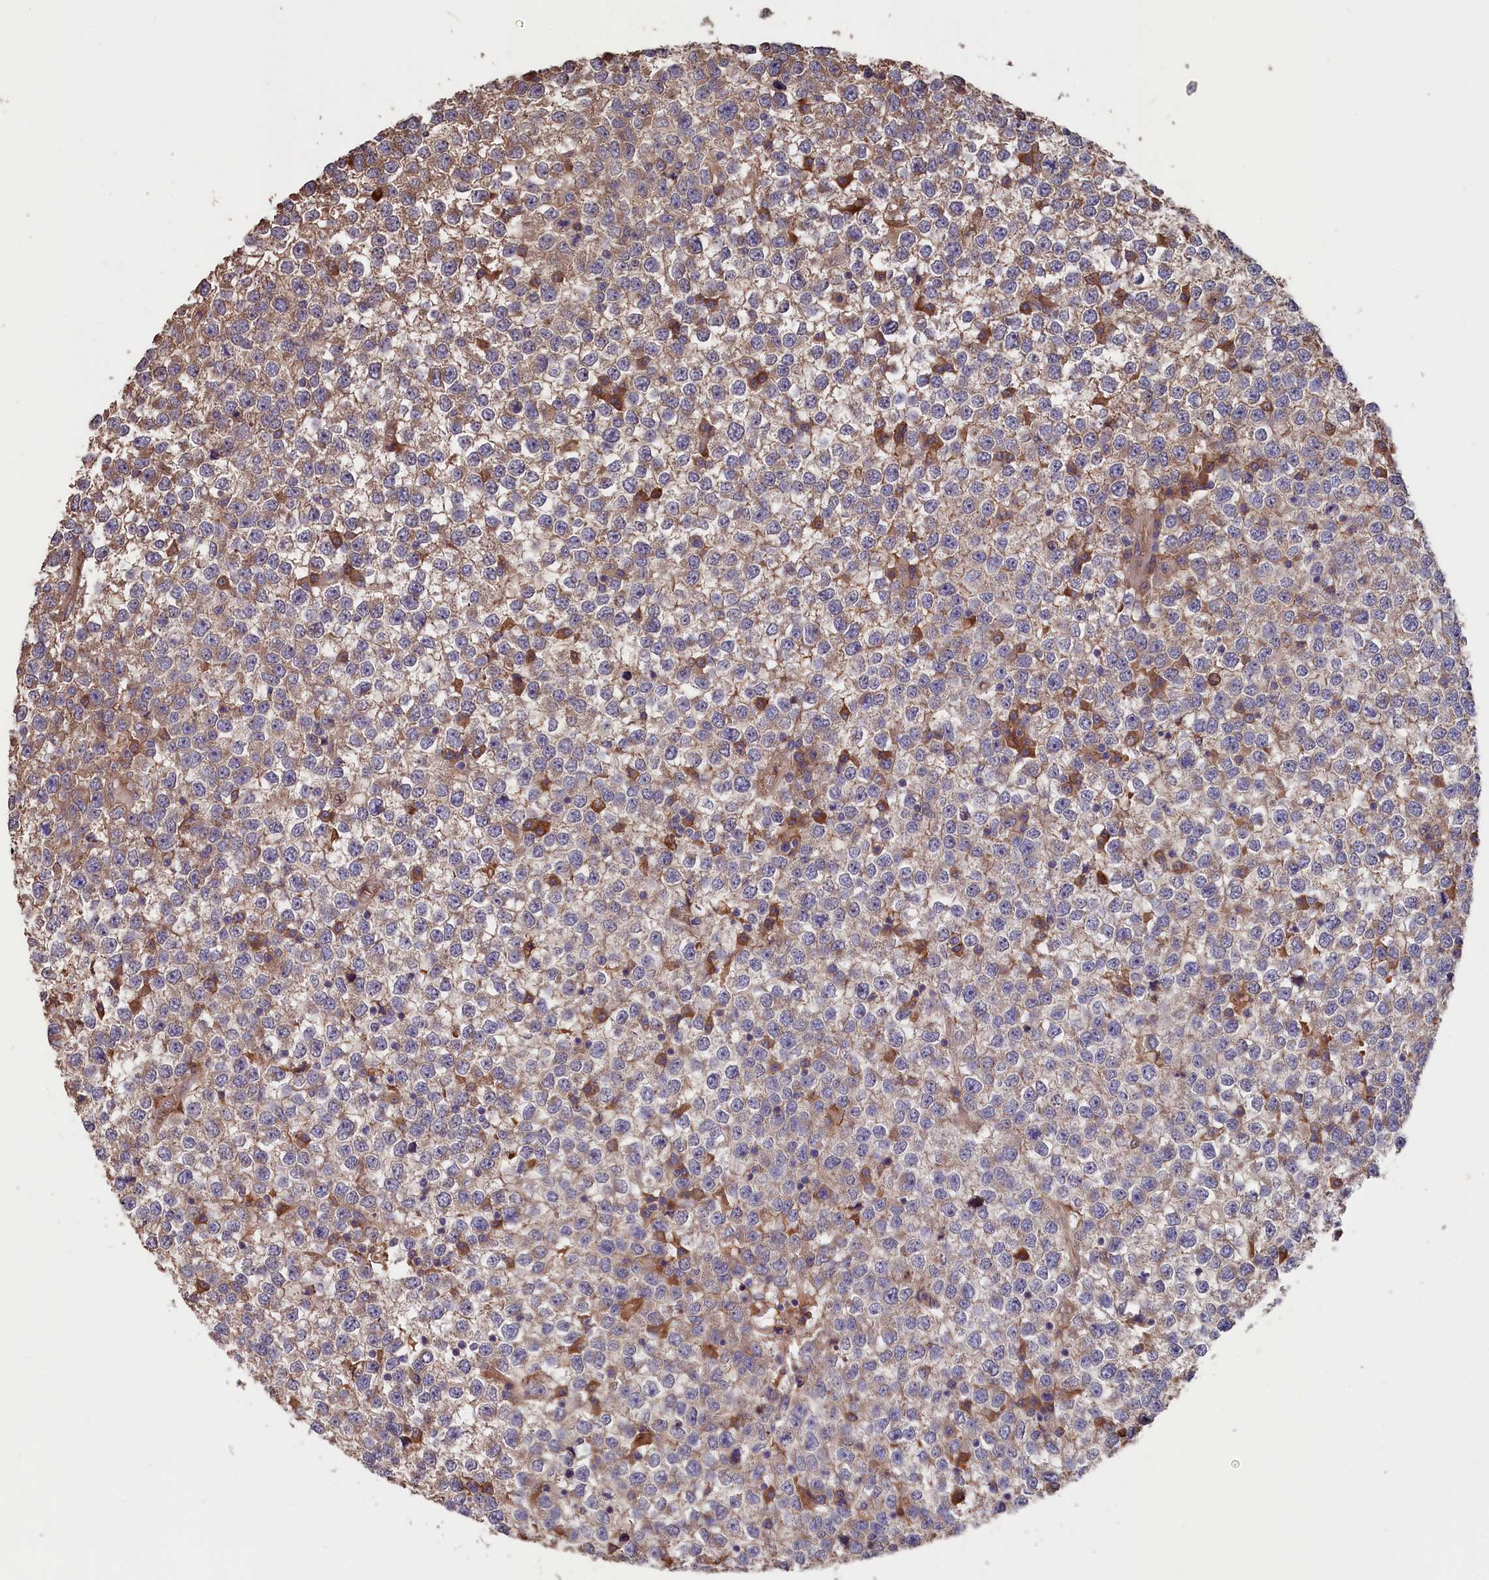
{"staining": {"intensity": "moderate", "quantity": "25%-75%", "location": "cytoplasmic/membranous"}, "tissue": "testis cancer", "cell_type": "Tumor cells", "image_type": "cancer", "snomed": [{"axis": "morphology", "description": "Seminoma, NOS"}, {"axis": "topography", "description": "Testis"}], "caption": "Protein expression analysis of testis cancer (seminoma) demonstrates moderate cytoplasmic/membranous staining in about 25%-75% of tumor cells.", "gene": "GREB1L", "patient": {"sex": "male", "age": 65}}